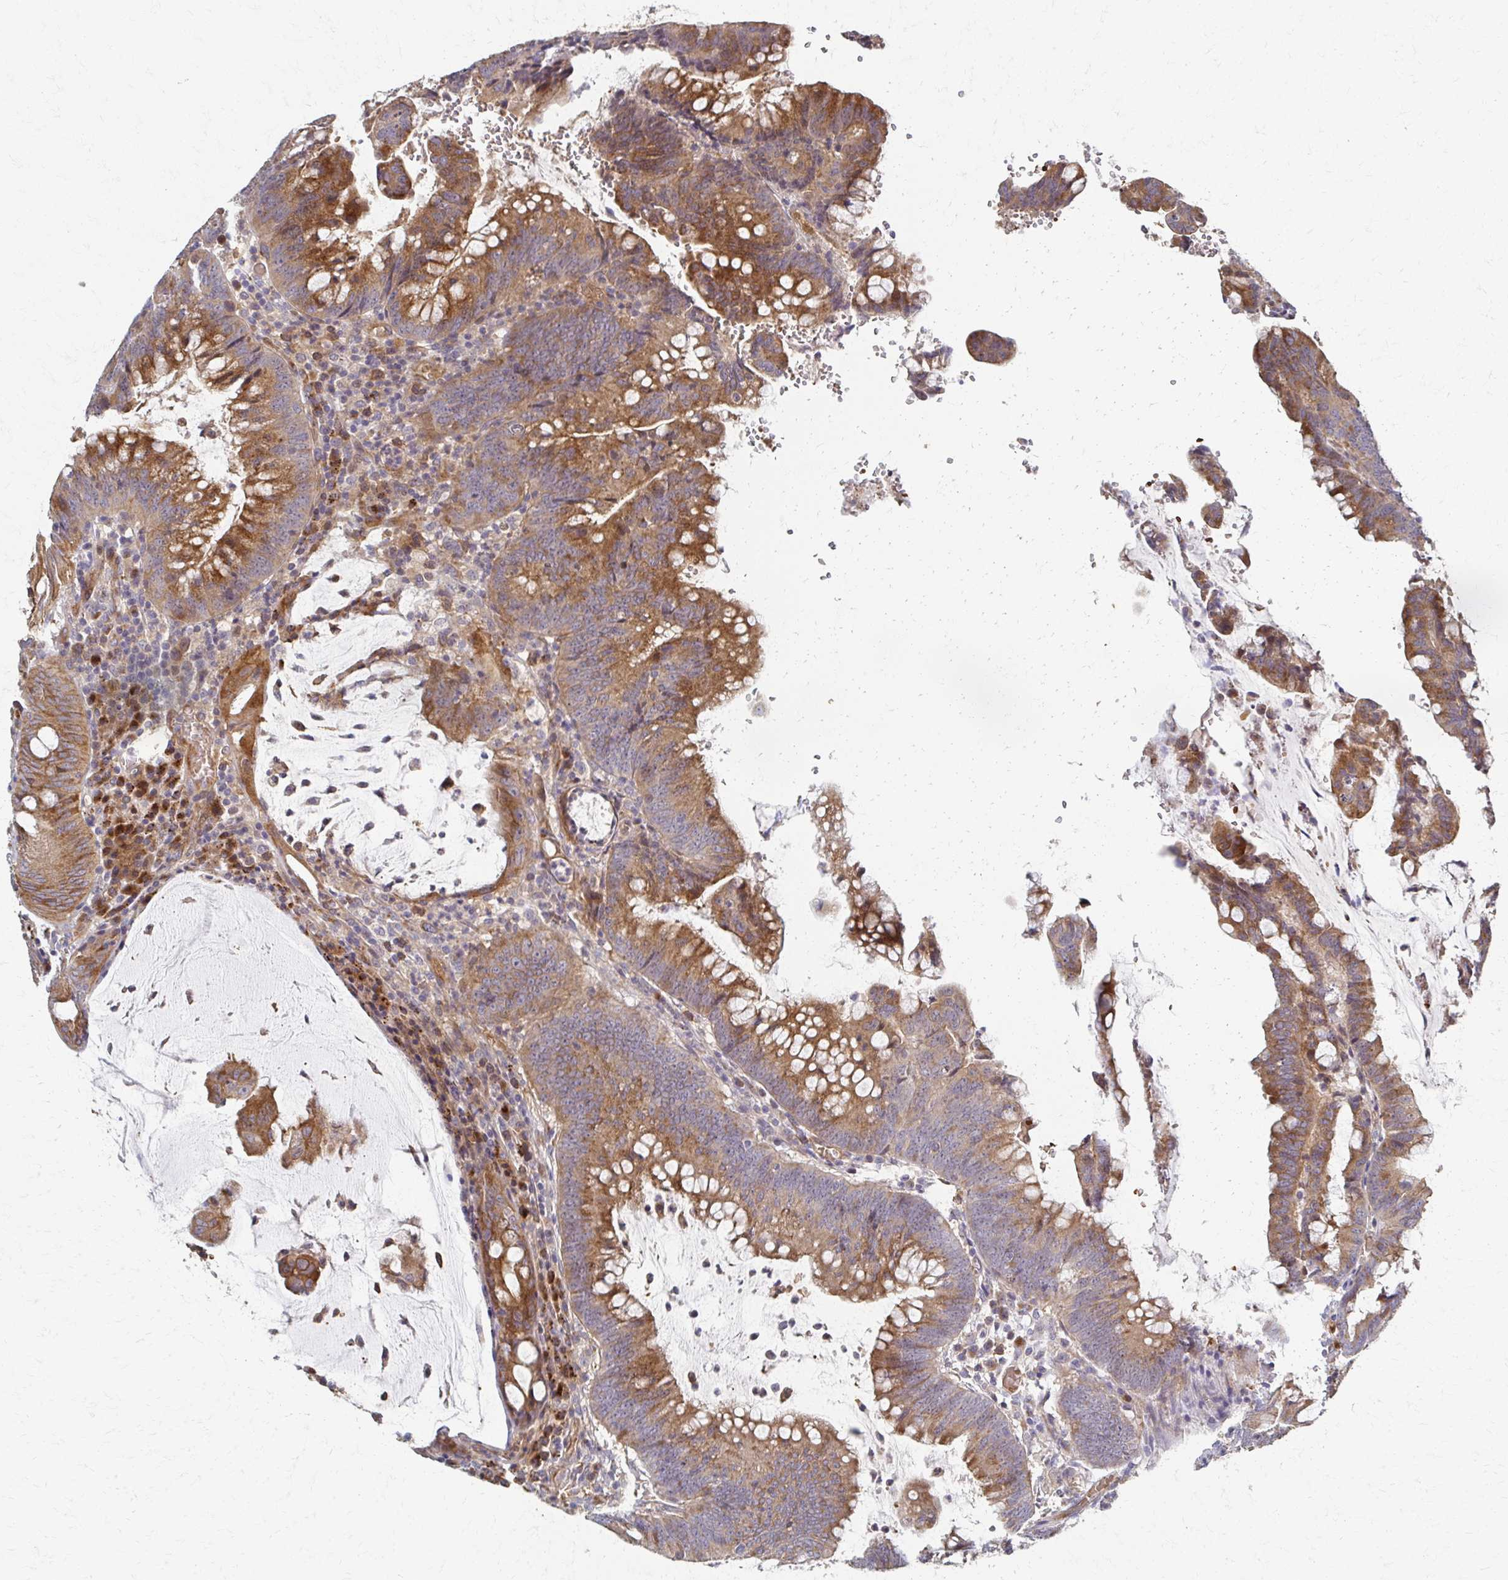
{"staining": {"intensity": "moderate", "quantity": ">75%", "location": "cytoplasmic/membranous"}, "tissue": "colorectal cancer", "cell_type": "Tumor cells", "image_type": "cancer", "snomed": [{"axis": "morphology", "description": "Adenocarcinoma, NOS"}, {"axis": "topography", "description": "Colon"}], "caption": "Immunohistochemistry image of neoplastic tissue: colorectal cancer stained using IHC demonstrates medium levels of moderate protein expression localized specifically in the cytoplasmic/membranous of tumor cells, appearing as a cytoplasmic/membranous brown color.", "gene": "SKA2", "patient": {"sex": "male", "age": 62}}